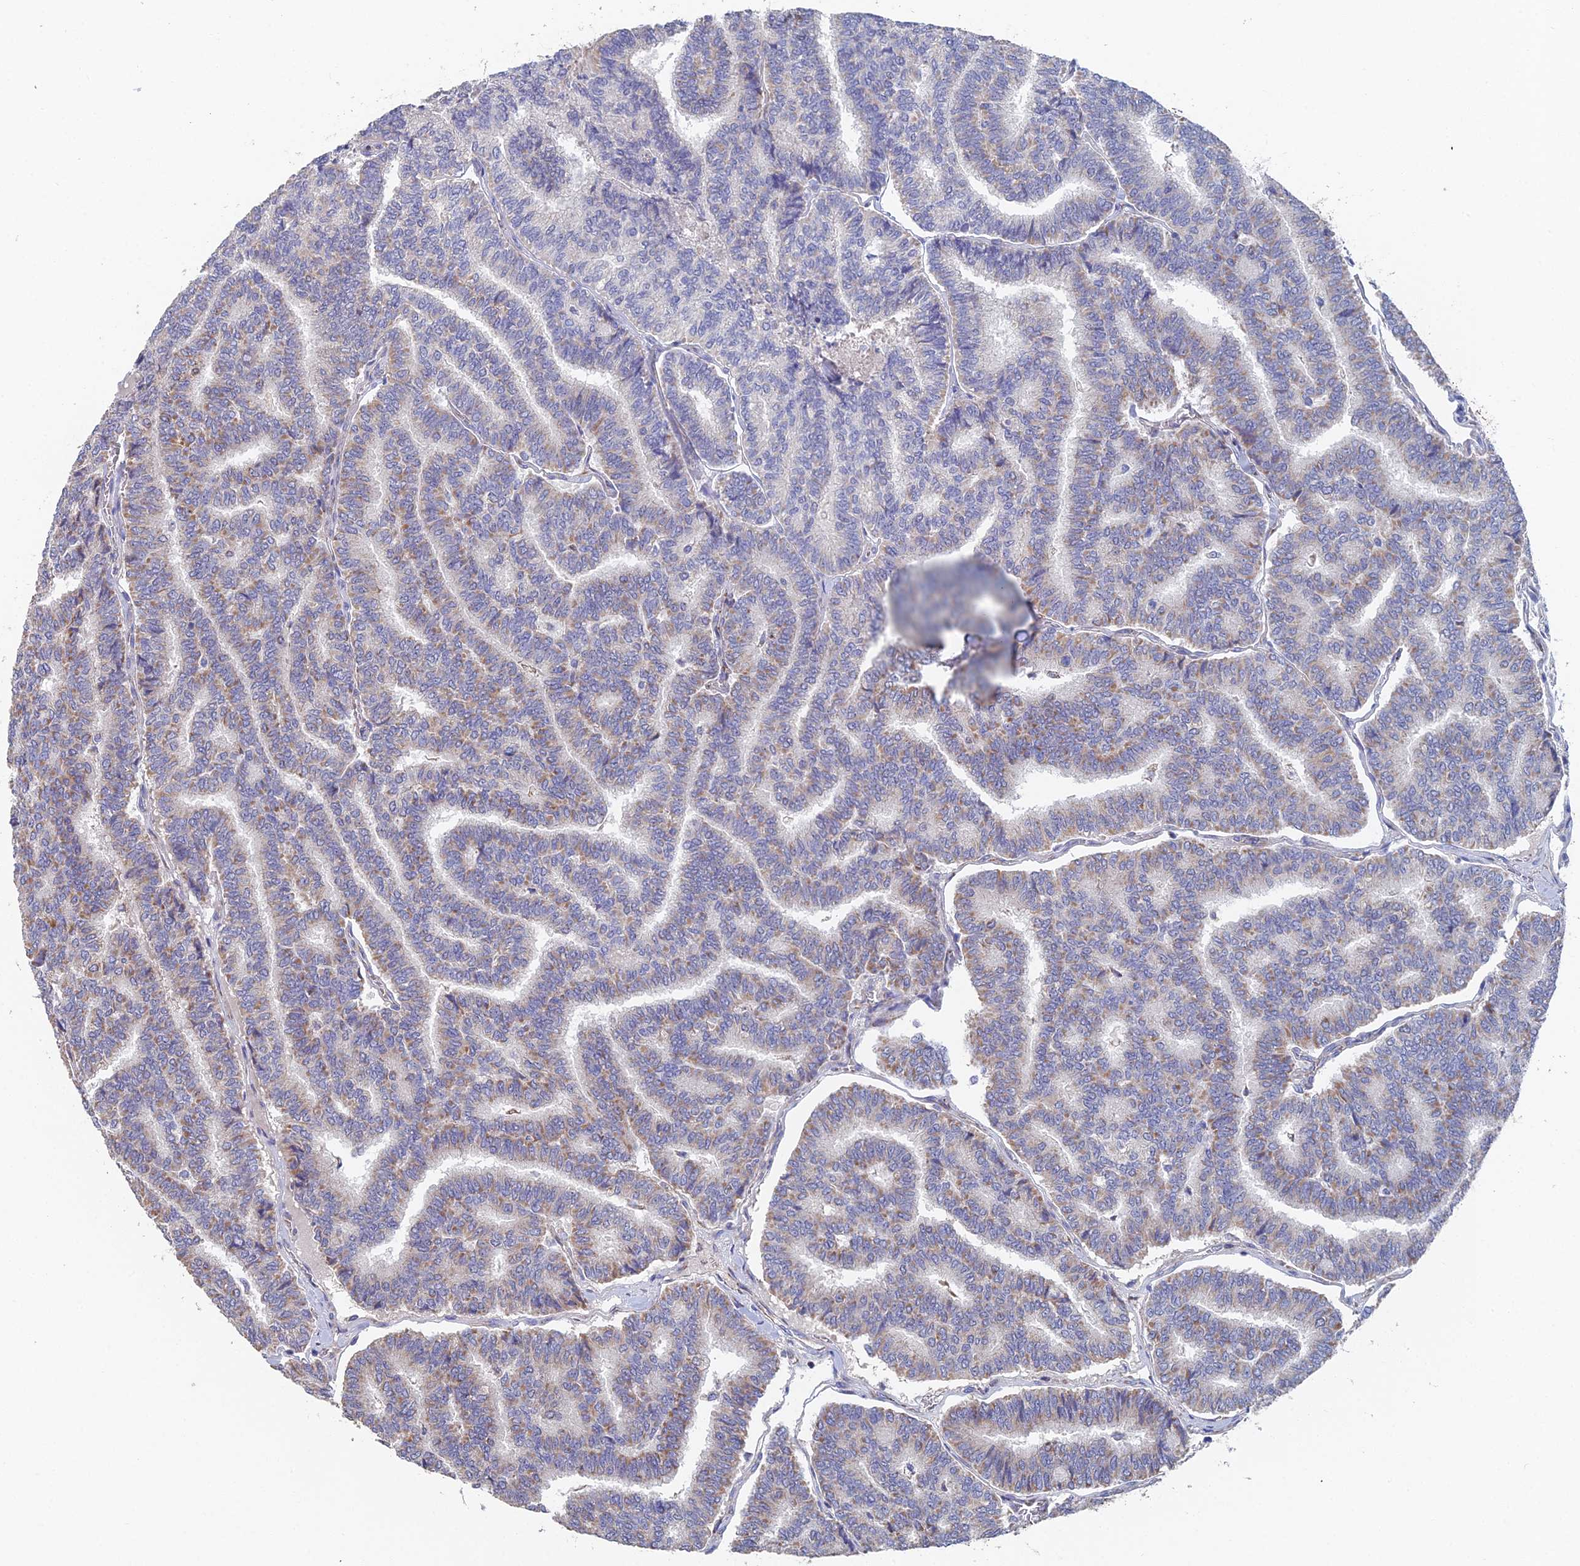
{"staining": {"intensity": "moderate", "quantity": "<25%", "location": "cytoplasmic/membranous"}, "tissue": "thyroid cancer", "cell_type": "Tumor cells", "image_type": "cancer", "snomed": [{"axis": "morphology", "description": "Papillary adenocarcinoma, NOS"}, {"axis": "topography", "description": "Thyroid gland"}], "caption": "The micrograph shows a brown stain indicating the presence of a protein in the cytoplasmic/membranous of tumor cells in thyroid cancer.", "gene": "ECSIT", "patient": {"sex": "female", "age": 35}}